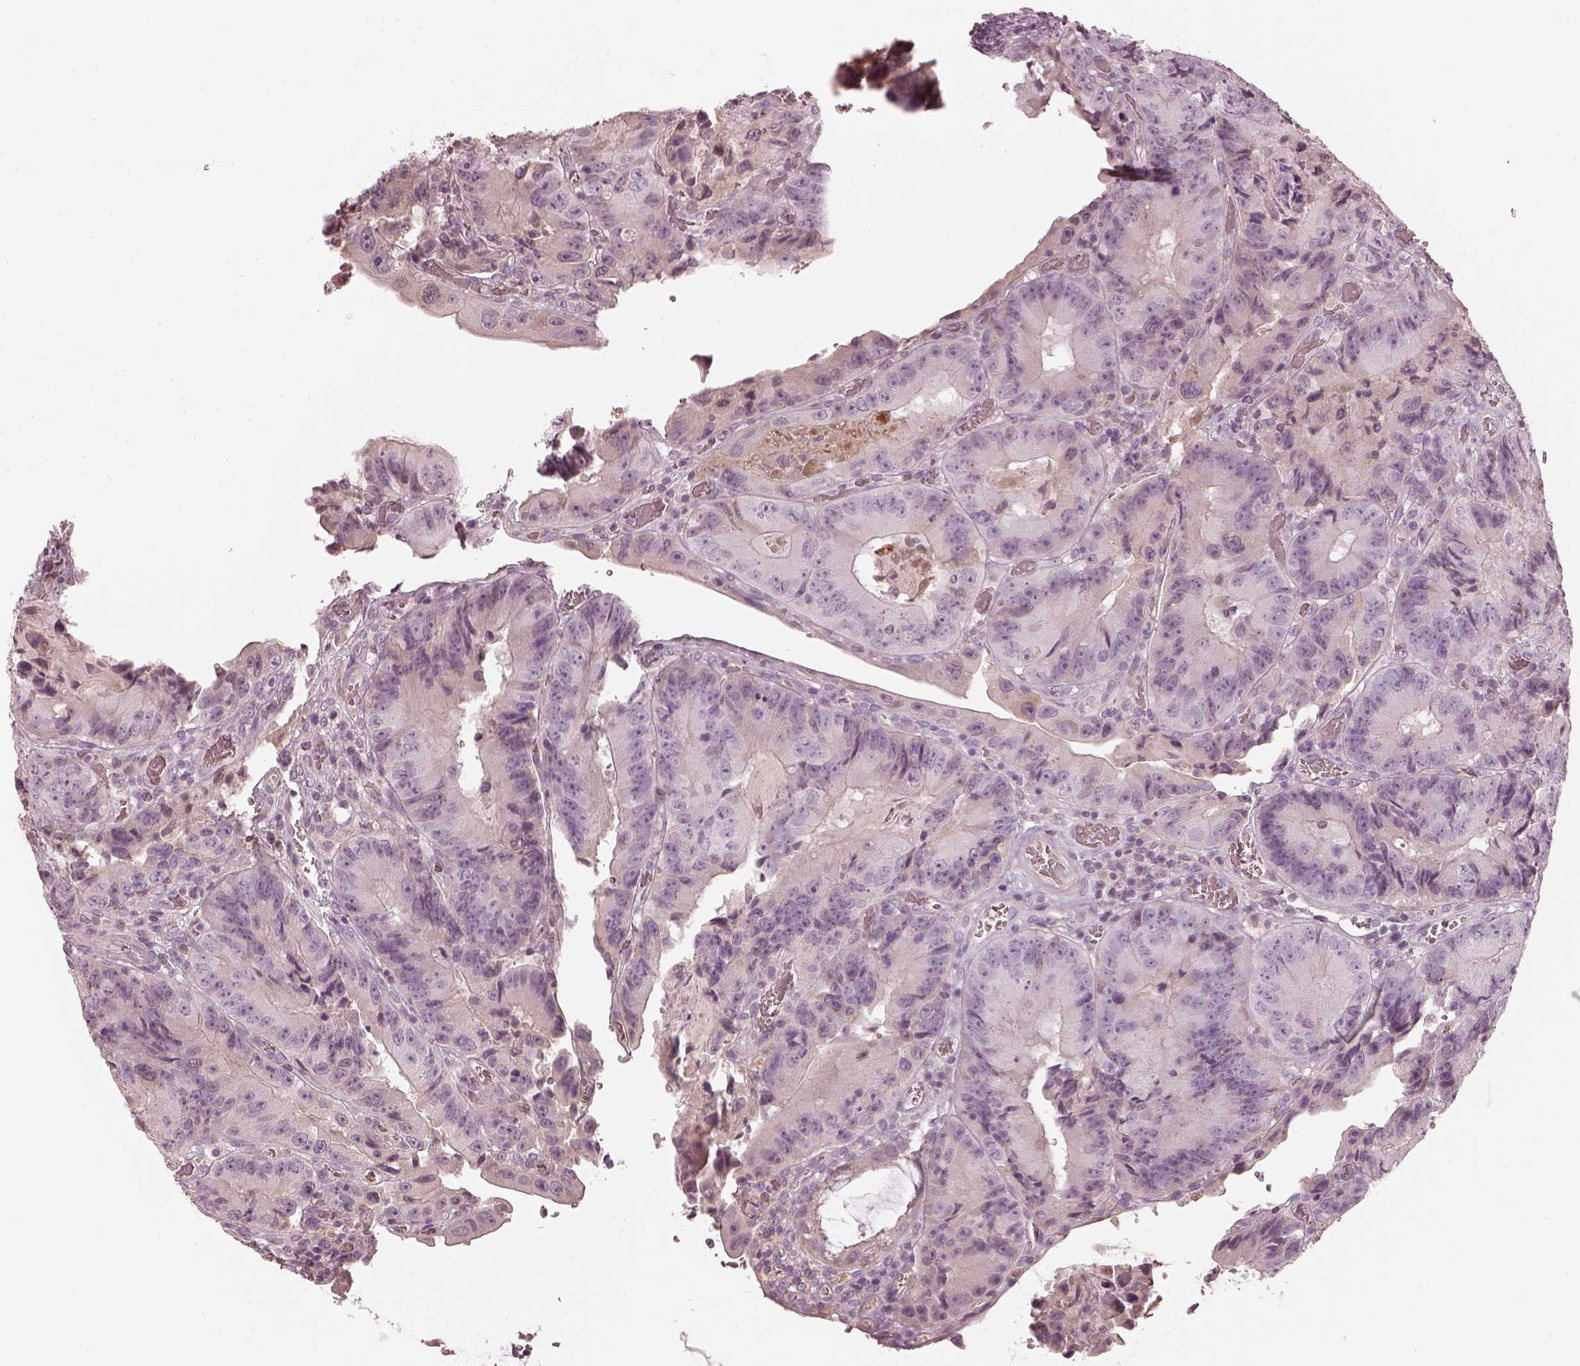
{"staining": {"intensity": "negative", "quantity": "none", "location": "none"}, "tissue": "colorectal cancer", "cell_type": "Tumor cells", "image_type": "cancer", "snomed": [{"axis": "morphology", "description": "Adenocarcinoma, NOS"}, {"axis": "topography", "description": "Colon"}], "caption": "Tumor cells show no significant protein positivity in colorectal adenocarcinoma. The staining is performed using DAB brown chromogen with nuclei counter-stained in using hematoxylin.", "gene": "TLX3", "patient": {"sex": "female", "age": 86}}